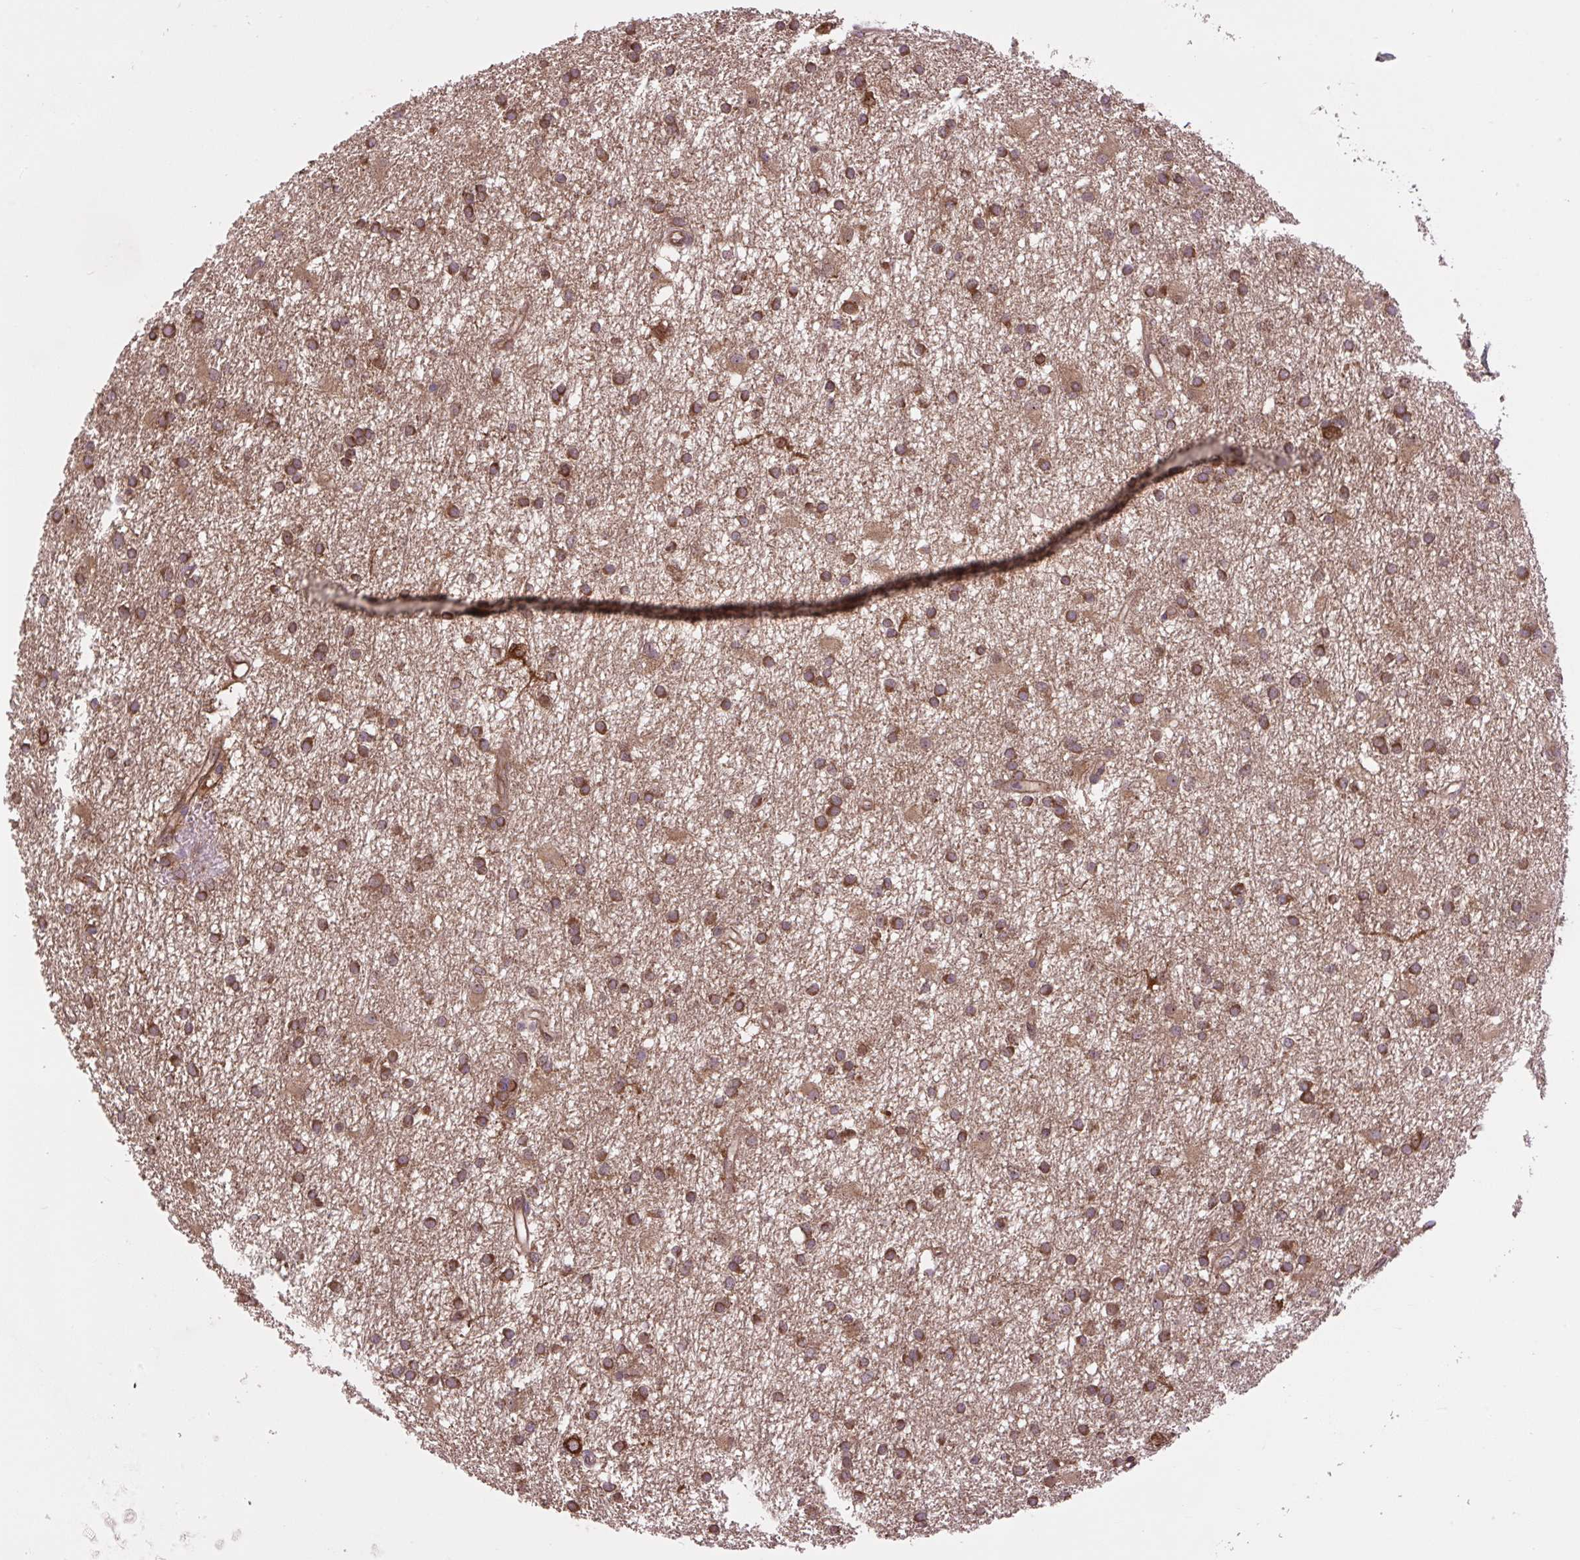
{"staining": {"intensity": "moderate", "quantity": ">75%", "location": "cytoplasmic/membranous"}, "tissue": "glioma", "cell_type": "Tumor cells", "image_type": "cancer", "snomed": [{"axis": "morphology", "description": "Glioma, malignant, High grade"}, {"axis": "topography", "description": "Brain"}], "caption": "A micrograph showing moderate cytoplasmic/membranous staining in approximately >75% of tumor cells in high-grade glioma (malignant), as visualized by brown immunohistochemical staining.", "gene": "PLCG1", "patient": {"sex": "male", "age": 77}}